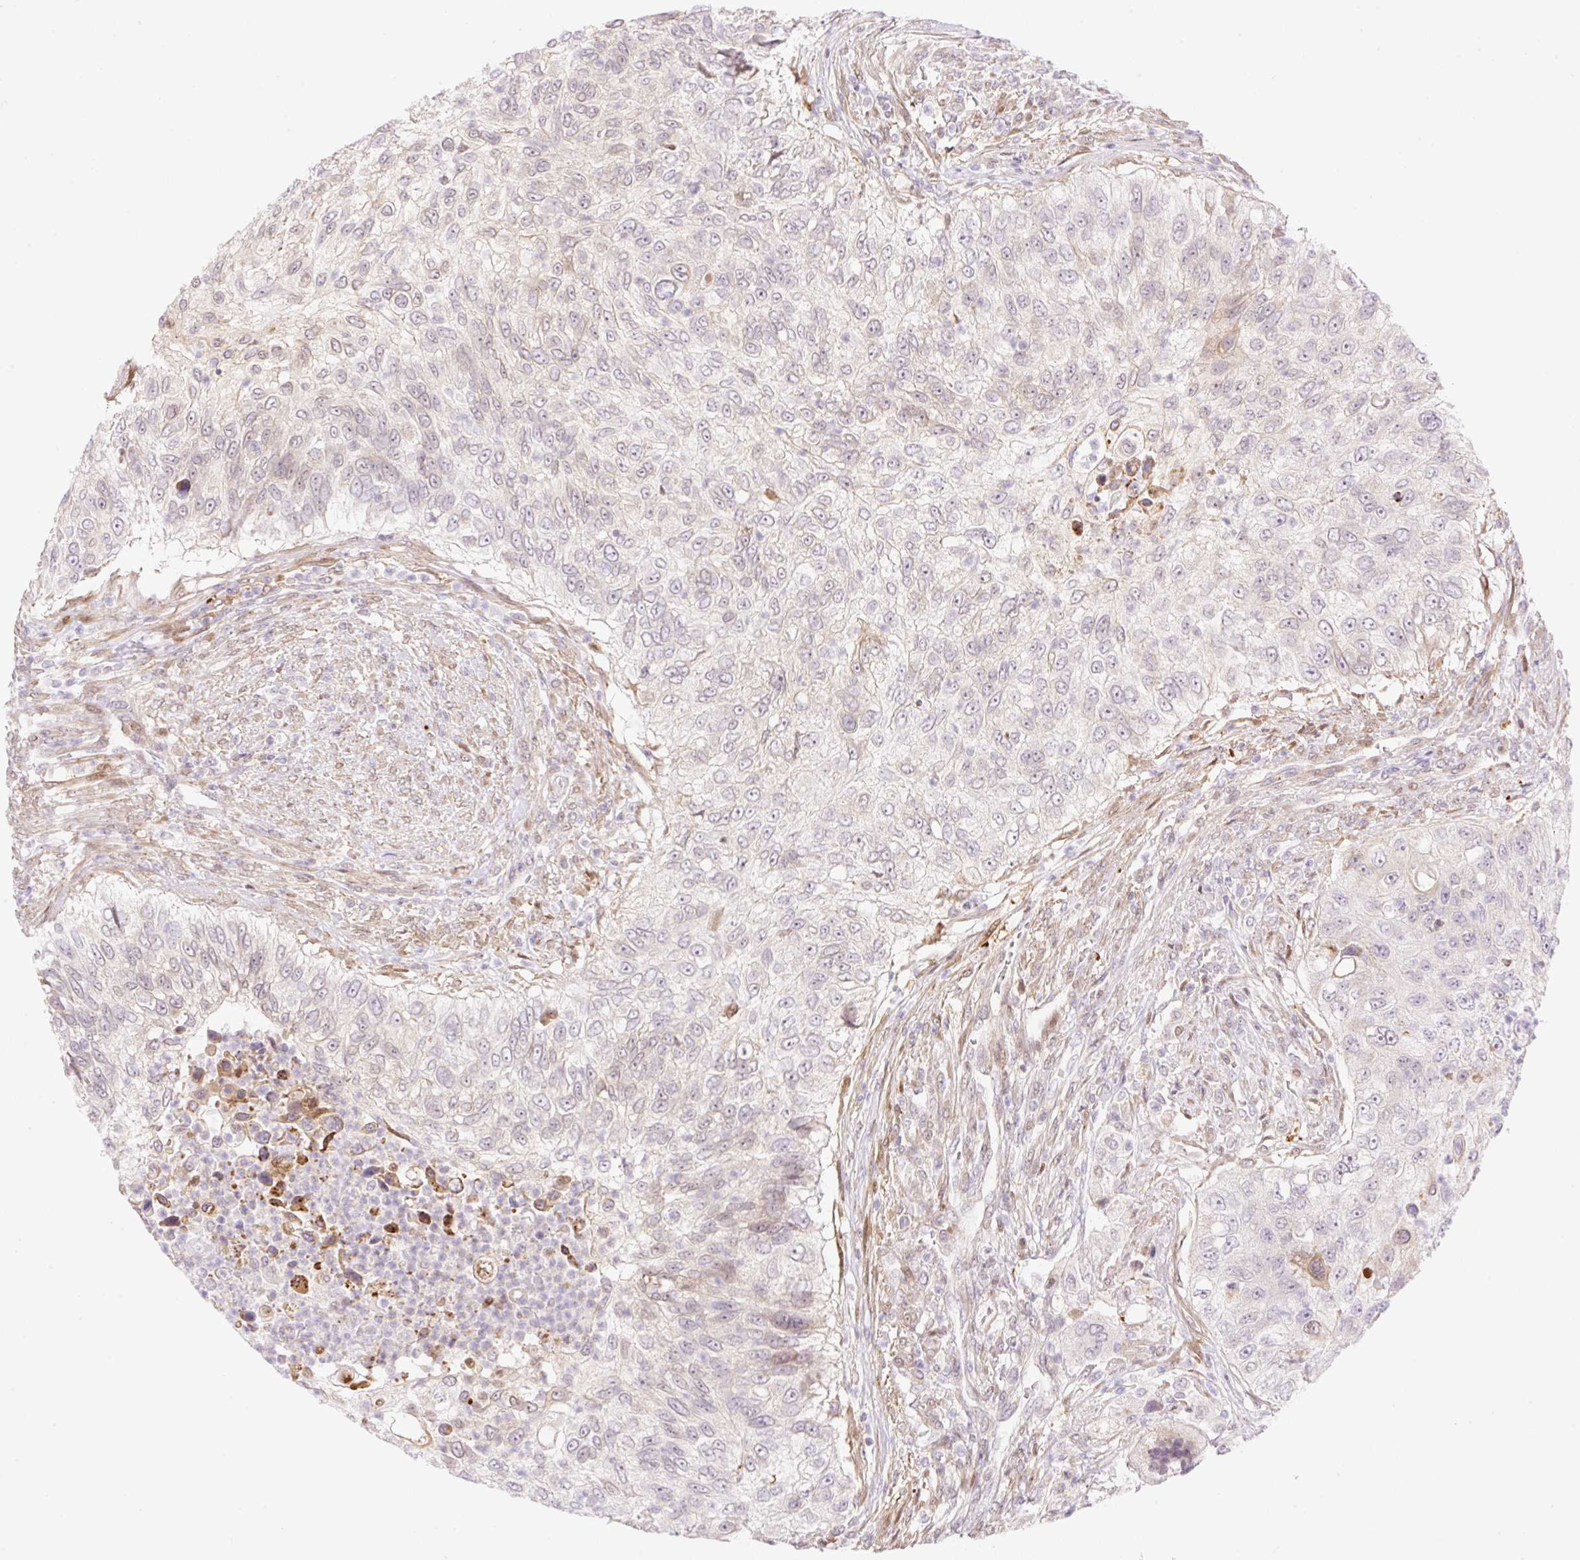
{"staining": {"intensity": "weak", "quantity": "<25%", "location": "nuclear"}, "tissue": "urothelial cancer", "cell_type": "Tumor cells", "image_type": "cancer", "snomed": [{"axis": "morphology", "description": "Urothelial carcinoma, High grade"}, {"axis": "topography", "description": "Urinary bladder"}], "caption": "This is a micrograph of immunohistochemistry (IHC) staining of high-grade urothelial carcinoma, which shows no staining in tumor cells. The staining was performed using DAB to visualize the protein expression in brown, while the nuclei were stained in blue with hematoxylin (Magnification: 20x).", "gene": "ZFP41", "patient": {"sex": "female", "age": 60}}